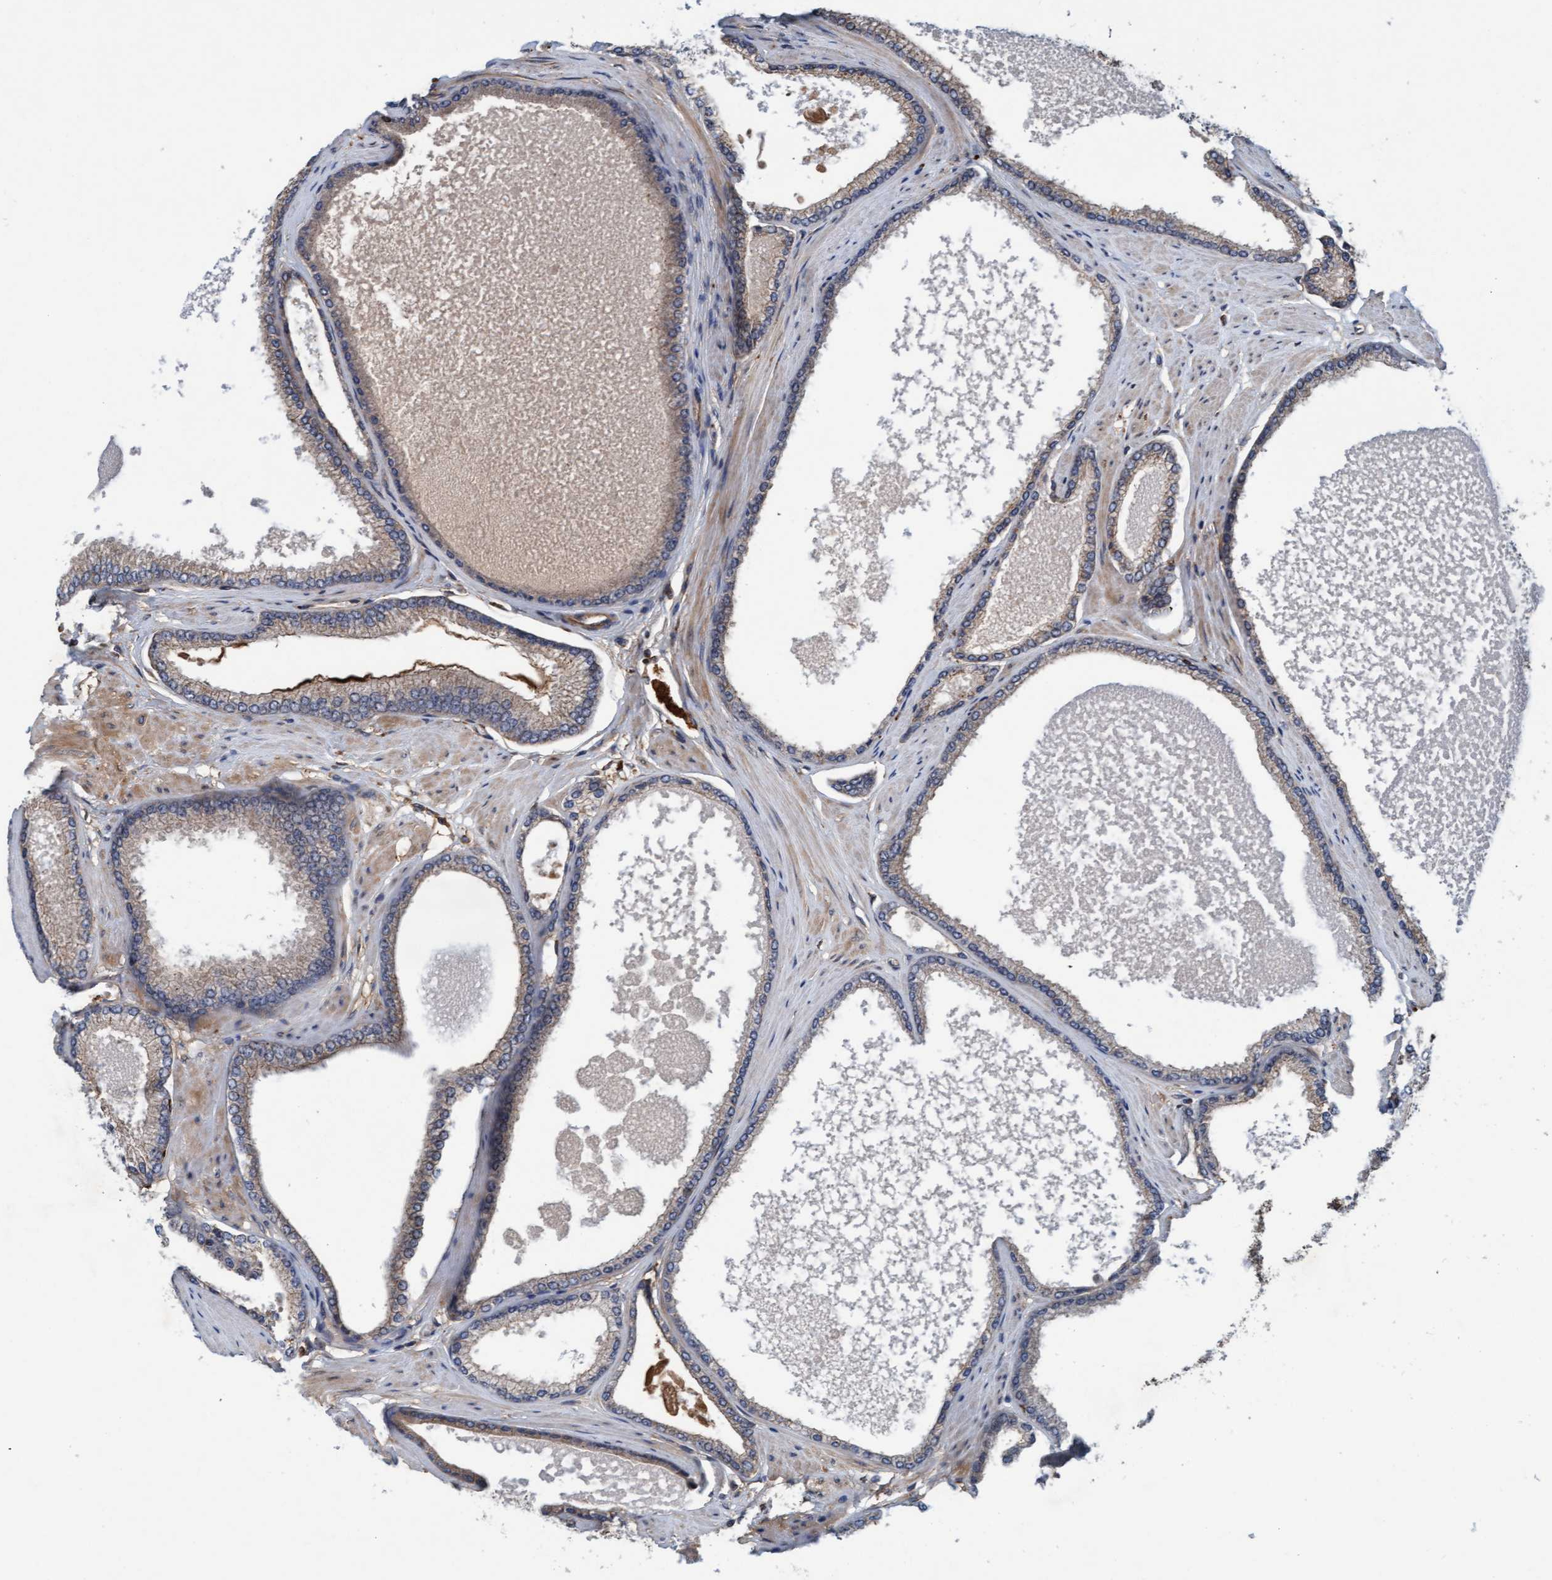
{"staining": {"intensity": "weak", "quantity": ">75%", "location": "cytoplasmic/membranous"}, "tissue": "prostate cancer", "cell_type": "Tumor cells", "image_type": "cancer", "snomed": [{"axis": "morphology", "description": "Adenocarcinoma, High grade"}, {"axis": "topography", "description": "Prostate"}], "caption": "DAB (3,3'-diaminobenzidine) immunohistochemical staining of prostate cancer (adenocarcinoma (high-grade)) displays weak cytoplasmic/membranous protein positivity in approximately >75% of tumor cells.", "gene": "ERAL1", "patient": {"sex": "male", "age": 61}}